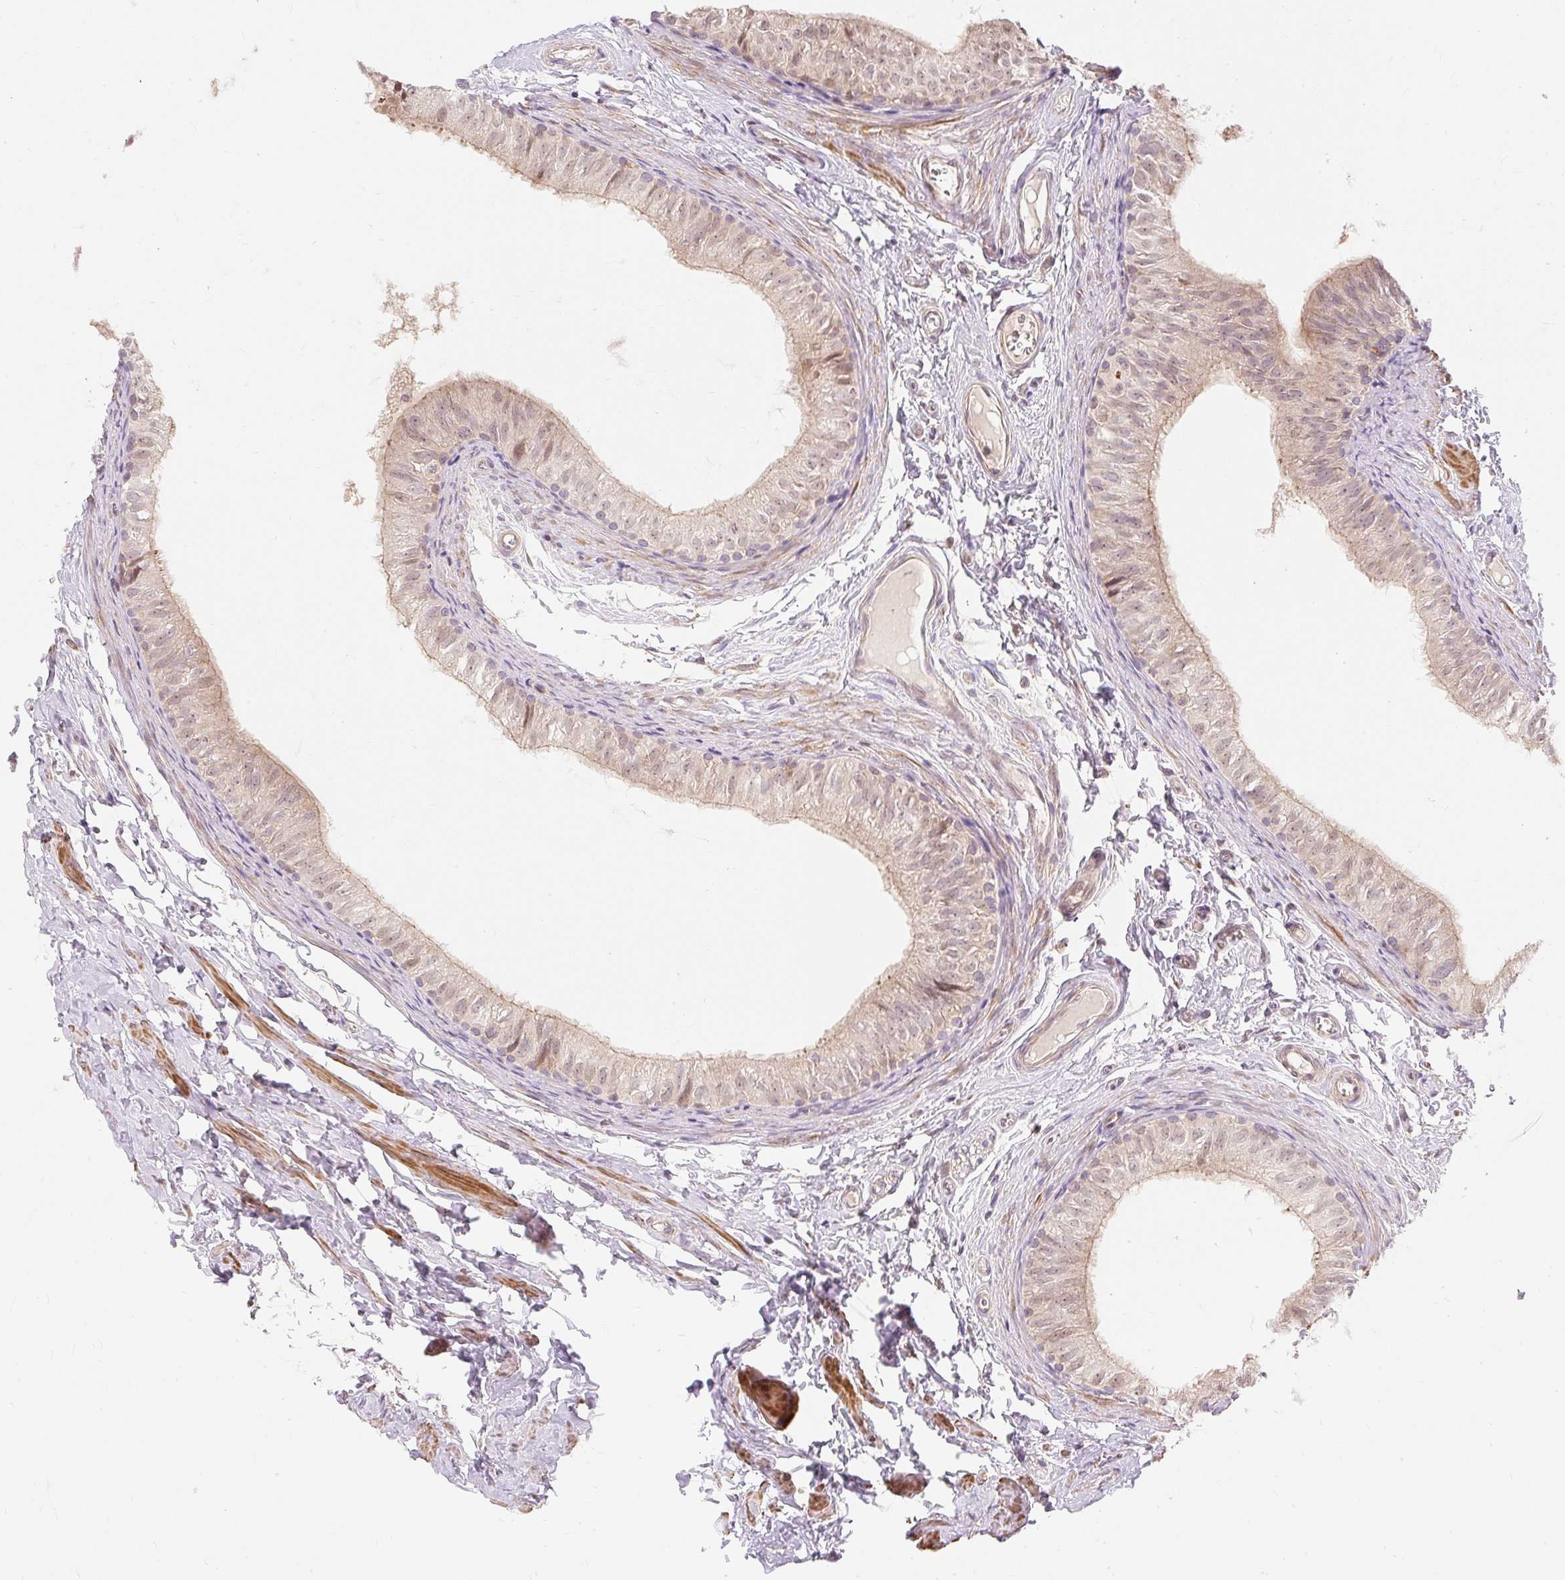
{"staining": {"intensity": "weak", "quantity": "25%-75%", "location": "cytoplasmic/membranous"}, "tissue": "epididymis", "cell_type": "Glandular cells", "image_type": "normal", "snomed": [{"axis": "morphology", "description": "Normal tissue, NOS"}, {"axis": "topography", "description": "Epididymis"}], "caption": "Protein expression analysis of benign epididymis exhibits weak cytoplasmic/membranous staining in about 25%-75% of glandular cells. (IHC, brightfield microscopy, high magnification).", "gene": "EMC10", "patient": {"sex": "male", "age": 42}}